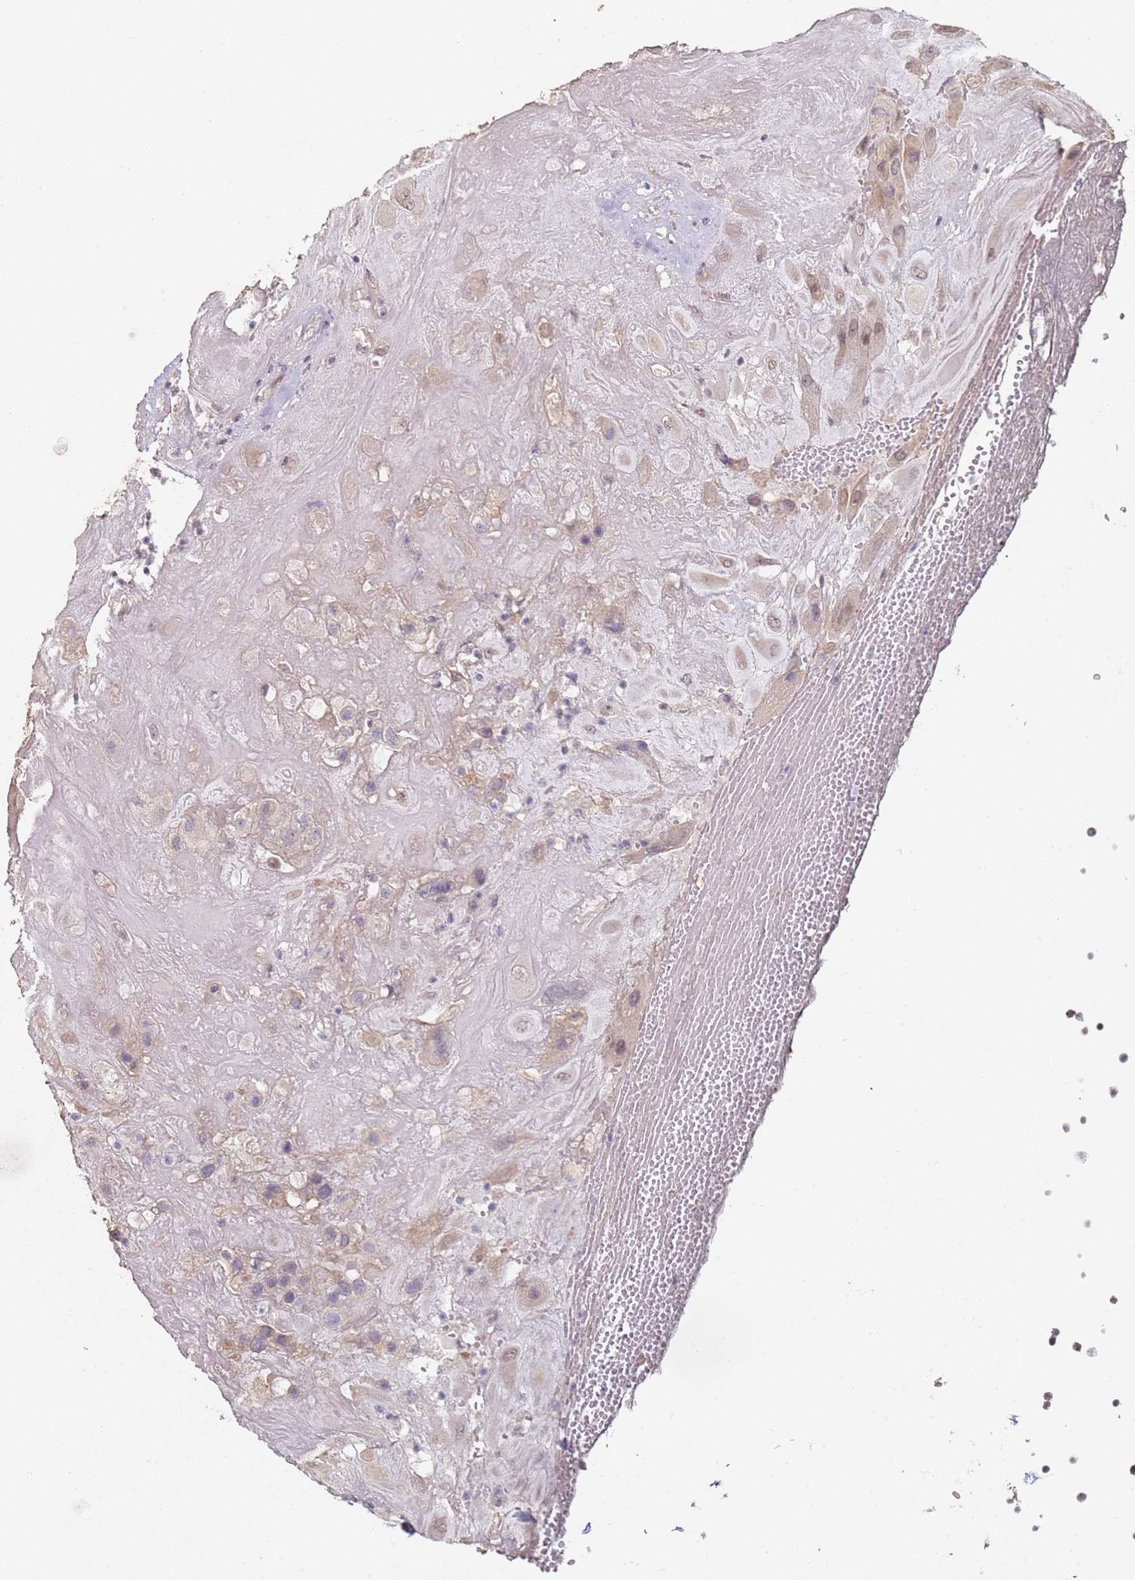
{"staining": {"intensity": "moderate", "quantity": "25%-75%", "location": "cytoplasmic/membranous,nuclear"}, "tissue": "placenta", "cell_type": "Decidual cells", "image_type": "normal", "snomed": [{"axis": "morphology", "description": "Normal tissue, NOS"}, {"axis": "topography", "description": "Placenta"}], "caption": "Decidual cells reveal medium levels of moderate cytoplasmic/membranous,nuclear staining in about 25%-75% of cells in normal placenta. The staining is performed using DAB brown chromogen to label protein expression. The nuclei are counter-stained blue using hematoxylin.", "gene": "DNAH11", "patient": {"sex": "female", "age": 32}}